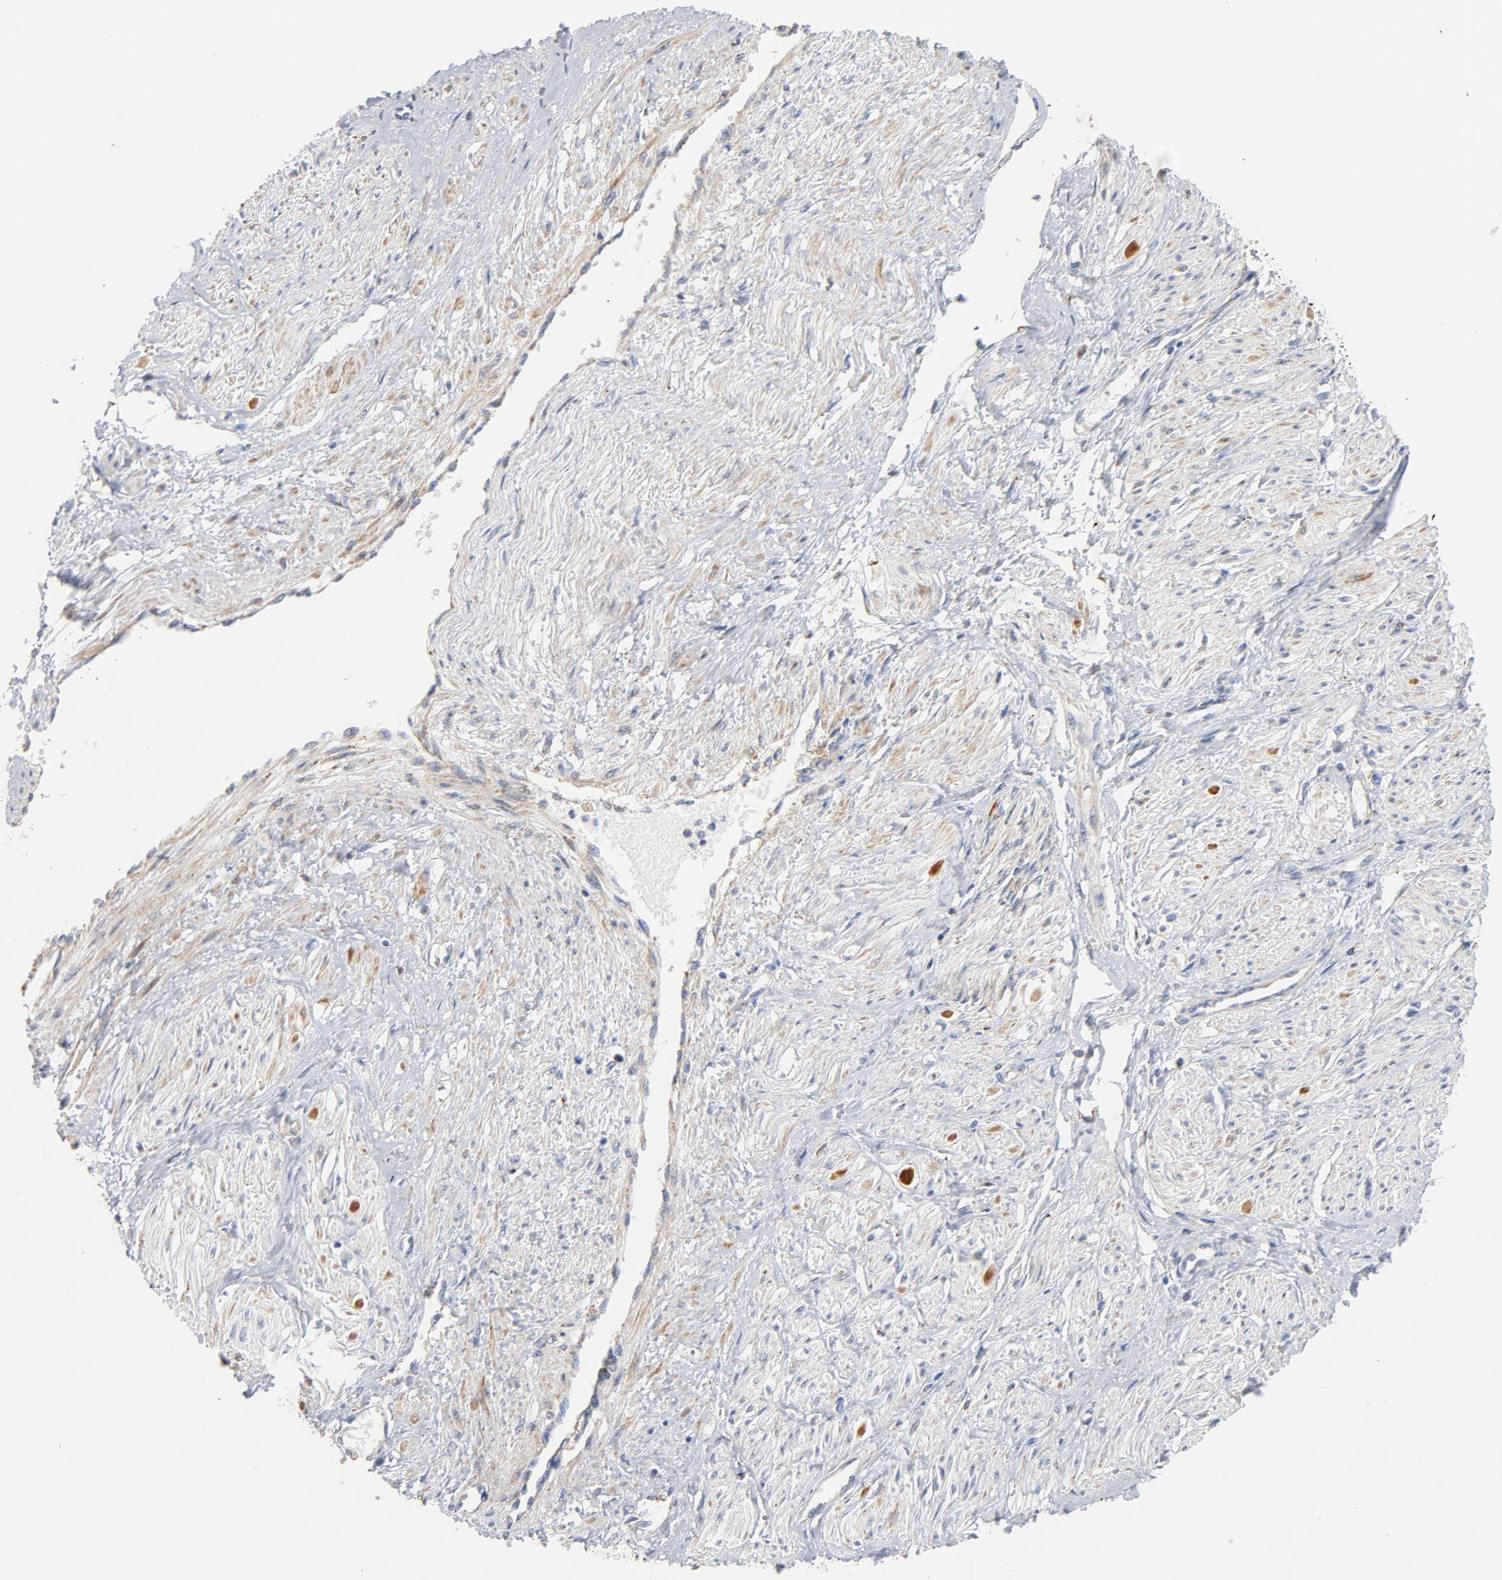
{"staining": {"intensity": "negative", "quantity": "none", "location": "none"}, "tissue": "smooth muscle", "cell_type": "Smooth muscle cells", "image_type": "normal", "snomed": [{"axis": "morphology", "description": "Normal tissue, NOS"}, {"axis": "topography", "description": "Smooth muscle"}, {"axis": "topography", "description": "Uterus"}], "caption": "The photomicrograph demonstrates no staining of smooth muscle cells in unremarkable smooth muscle.", "gene": "RAPGEF3", "patient": {"sex": "female", "age": 39}}